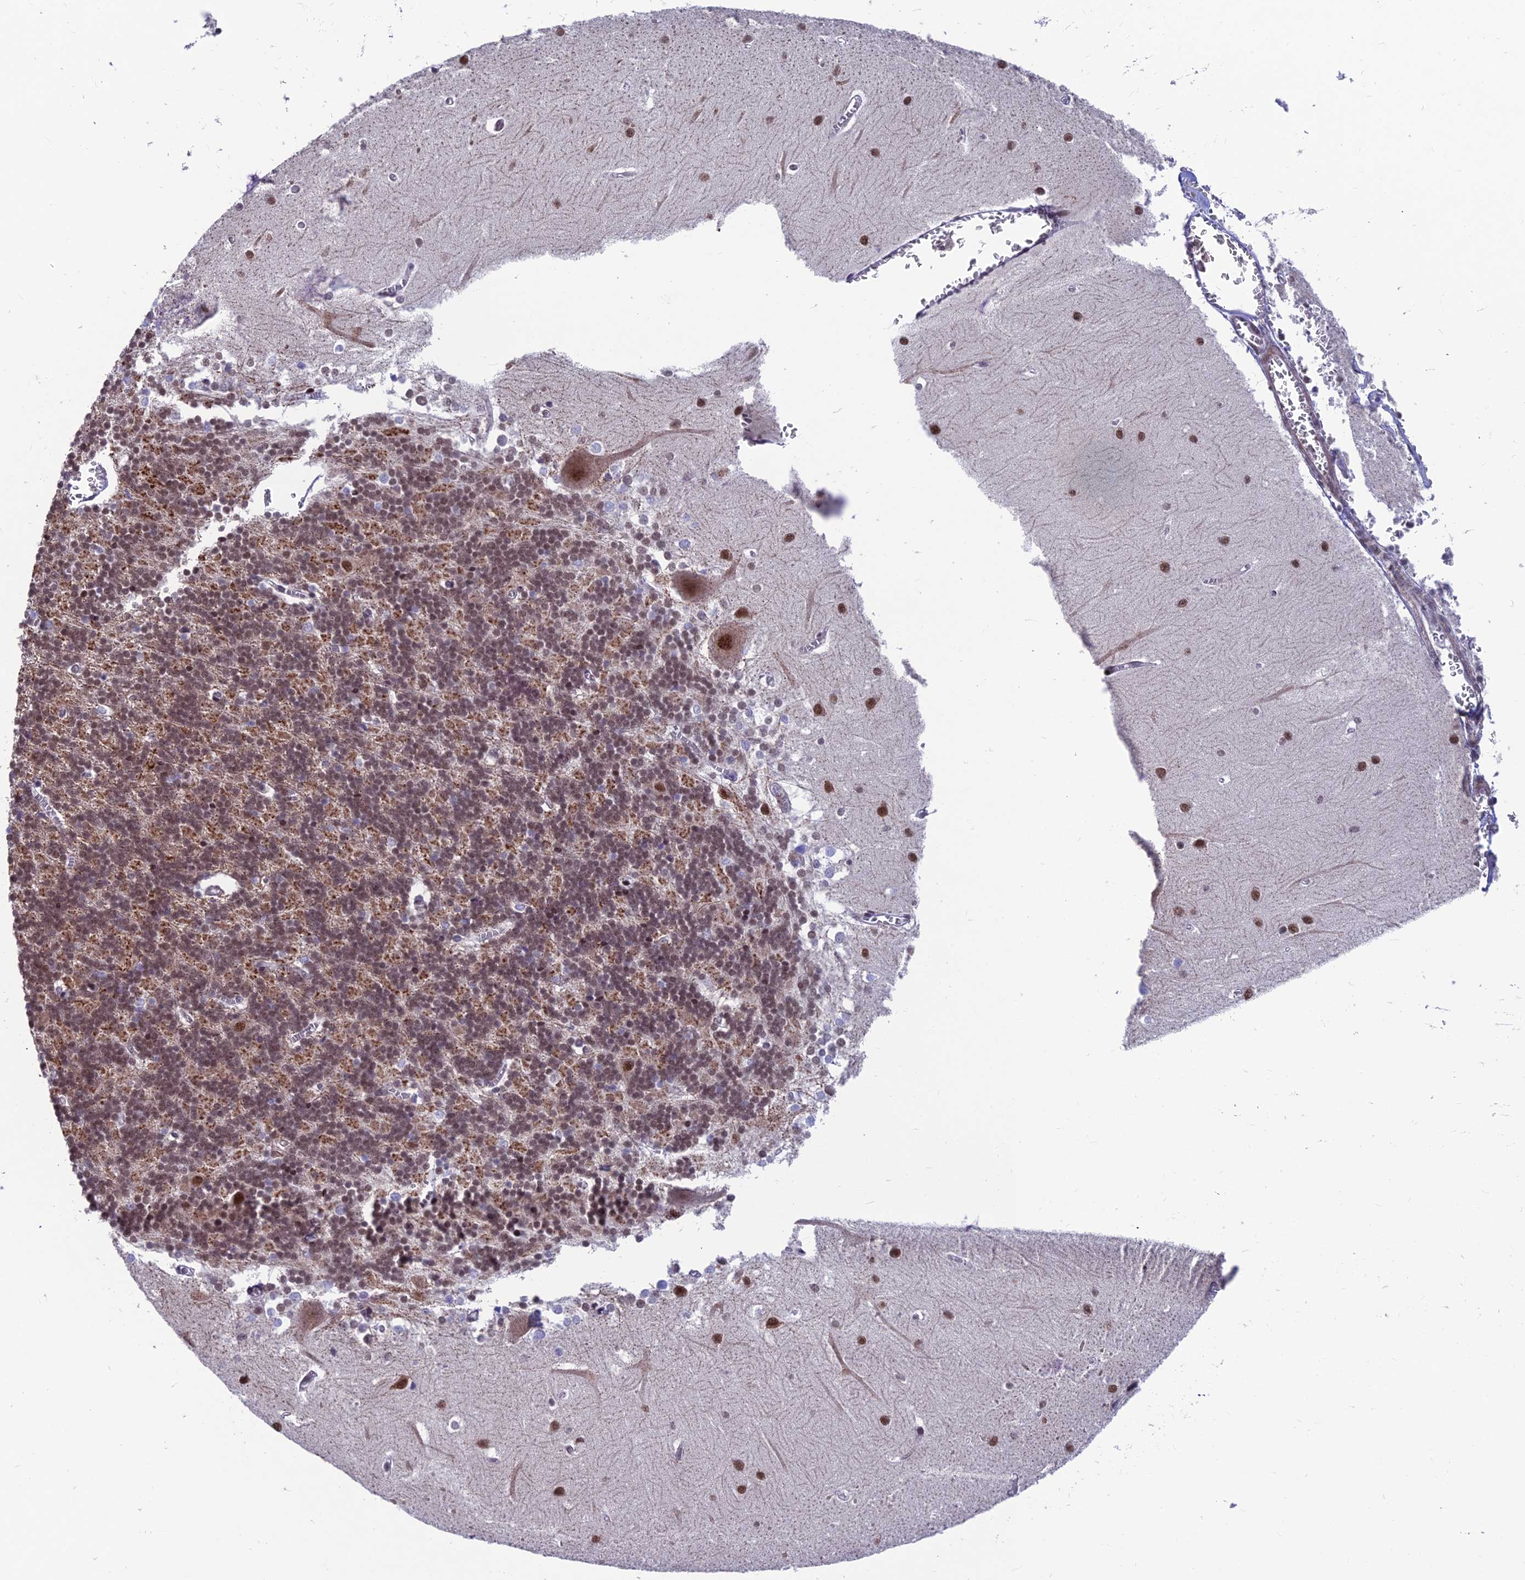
{"staining": {"intensity": "weak", "quantity": "25%-75%", "location": "nuclear"}, "tissue": "cerebellum", "cell_type": "Cells in granular layer", "image_type": "normal", "snomed": [{"axis": "morphology", "description": "Normal tissue, NOS"}, {"axis": "topography", "description": "Cerebellum"}], "caption": "Protein analysis of normal cerebellum demonstrates weak nuclear positivity in about 25%-75% of cells in granular layer. The staining is performed using DAB brown chromogen to label protein expression. The nuclei are counter-stained blue using hematoxylin.", "gene": "KIAA1191", "patient": {"sex": "male", "age": 37}}